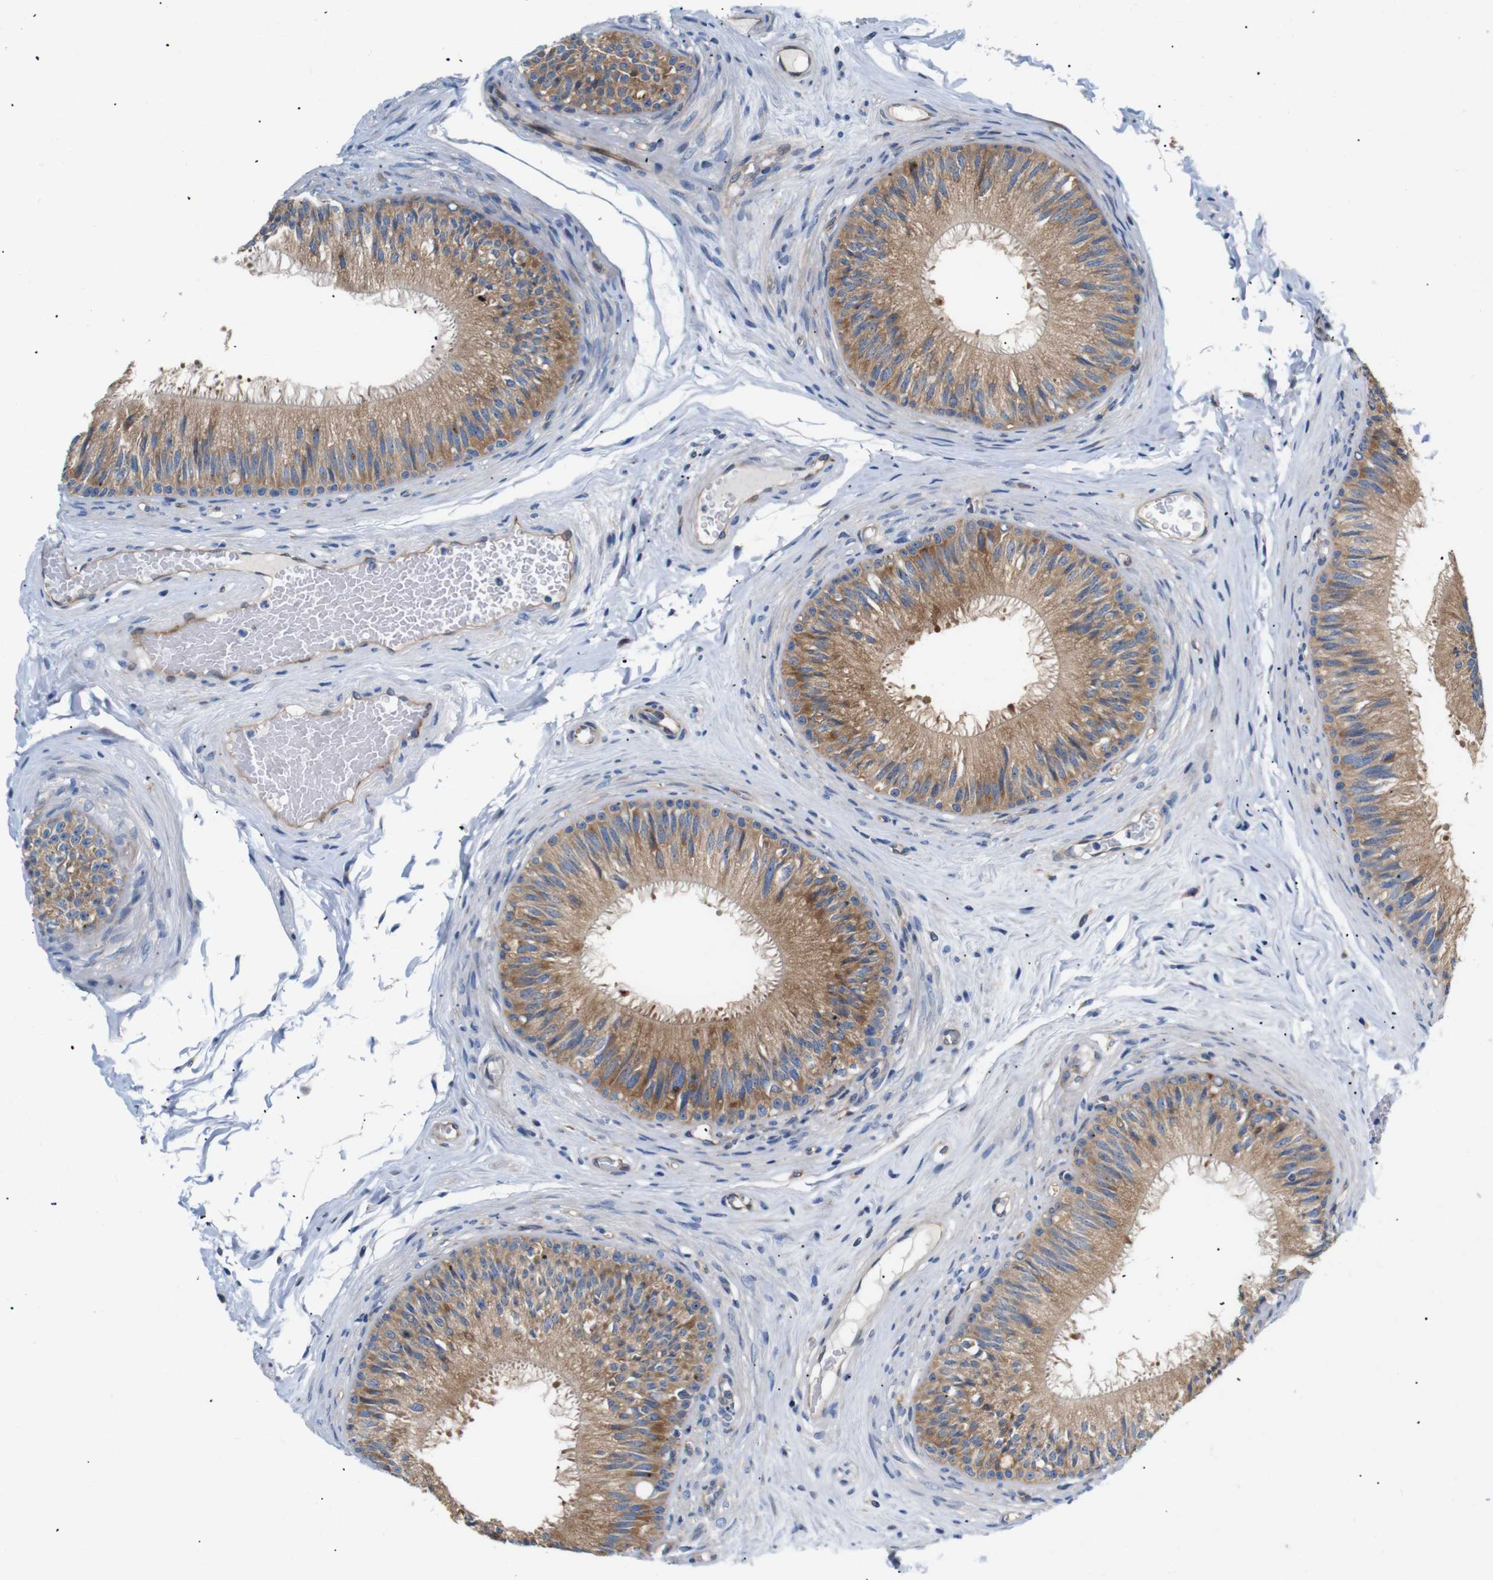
{"staining": {"intensity": "moderate", "quantity": ">75%", "location": "cytoplasmic/membranous"}, "tissue": "epididymis", "cell_type": "Glandular cells", "image_type": "normal", "snomed": [{"axis": "morphology", "description": "Normal tissue, NOS"}, {"axis": "topography", "description": "Testis"}, {"axis": "topography", "description": "Epididymis"}], "caption": "This is an image of immunohistochemistry staining of normal epididymis, which shows moderate staining in the cytoplasmic/membranous of glandular cells.", "gene": "UBE2G2", "patient": {"sex": "male", "age": 36}}